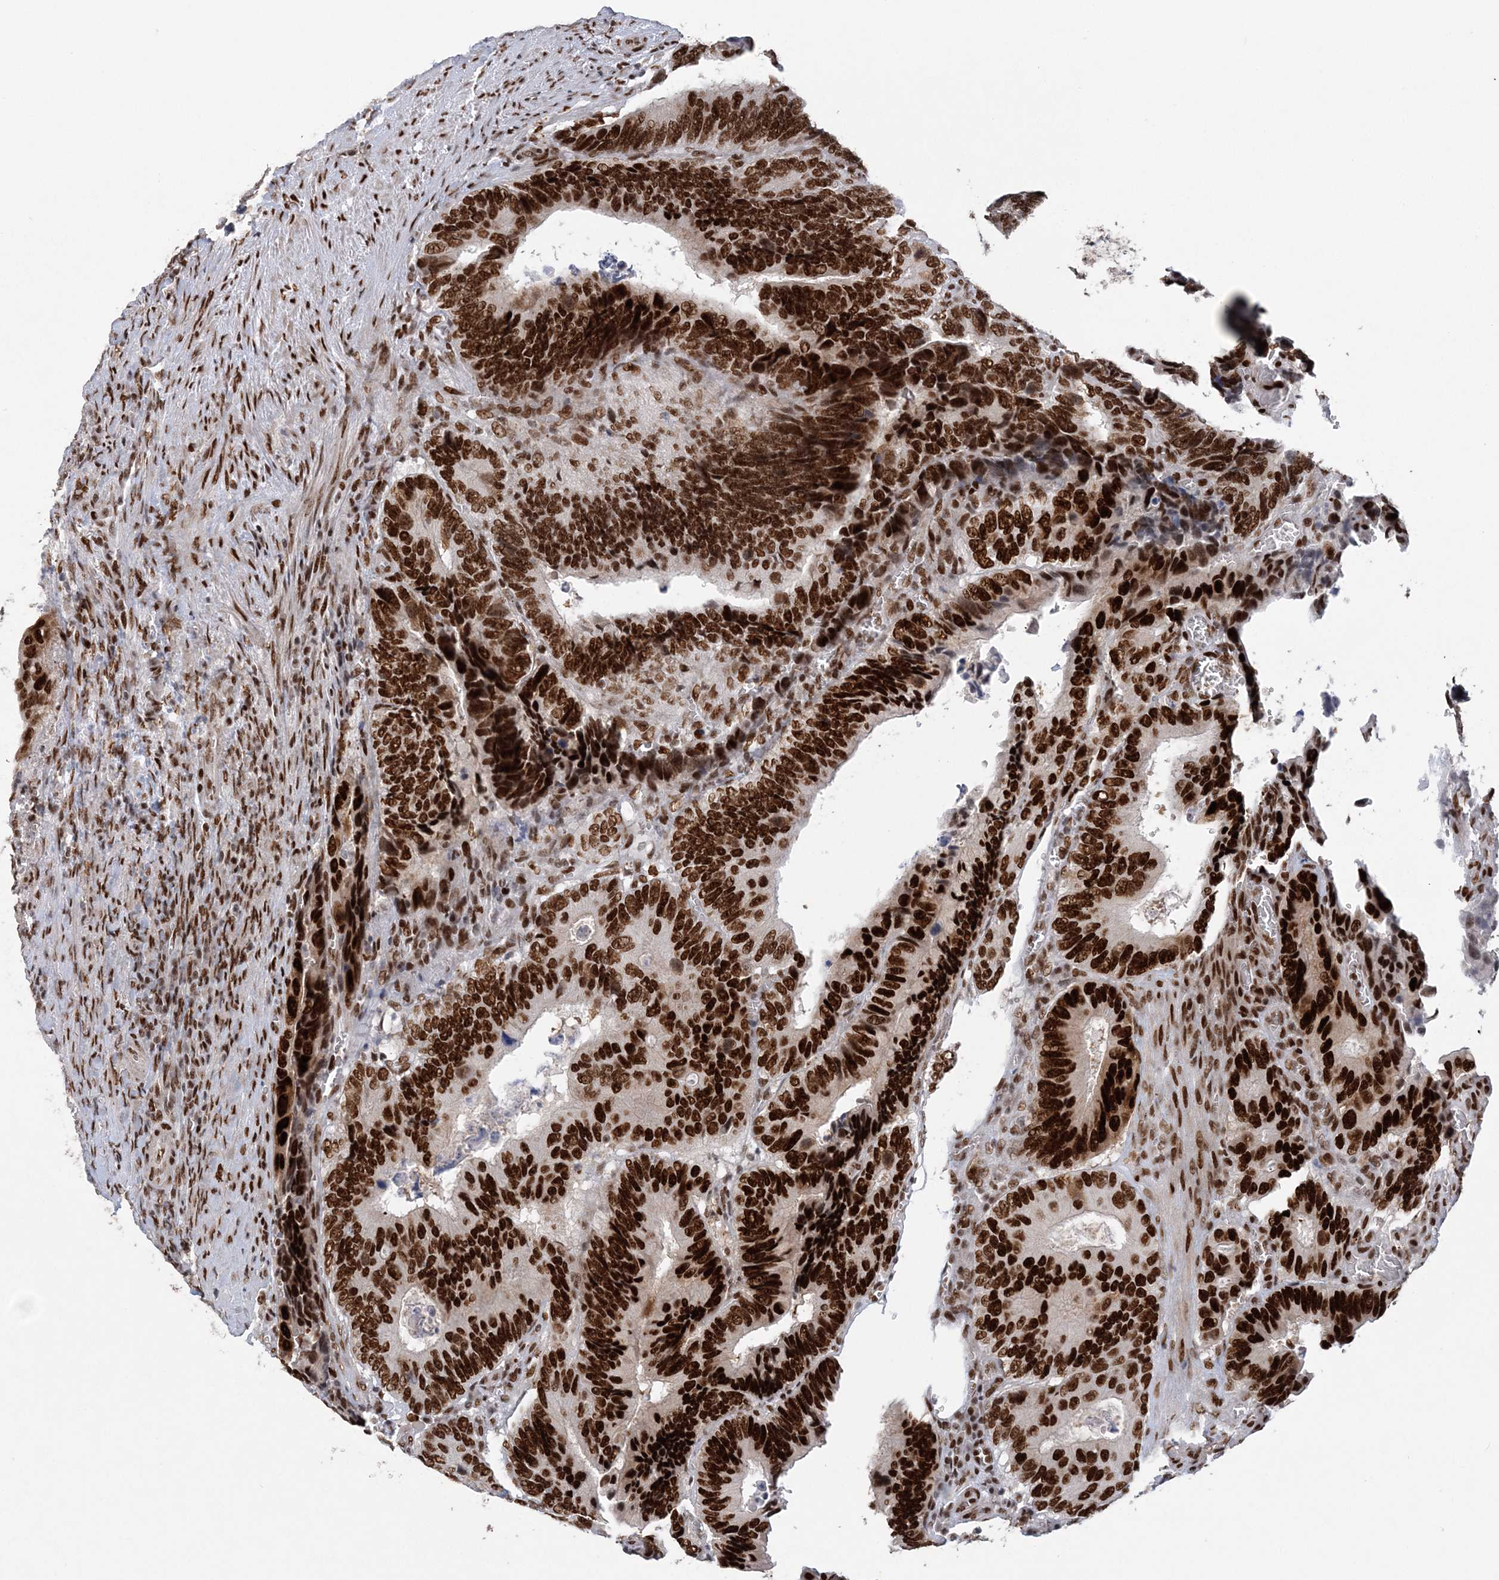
{"staining": {"intensity": "strong", "quantity": ">75%", "location": "nuclear"}, "tissue": "colorectal cancer", "cell_type": "Tumor cells", "image_type": "cancer", "snomed": [{"axis": "morphology", "description": "Adenocarcinoma, NOS"}, {"axis": "topography", "description": "Colon"}], "caption": "Adenocarcinoma (colorectal) was stained to show a protein in brown. There is high levels of strong nuclear expression in approximately >75% of tumor cells. The staining was performed using DAB to visualize the protein expression in brown, while the nuclei were stained in blue with hematoxylin (Magnification: 20x).", "gene": "ZBTB7A", "patient": {"sex": "male", "age": 72}}